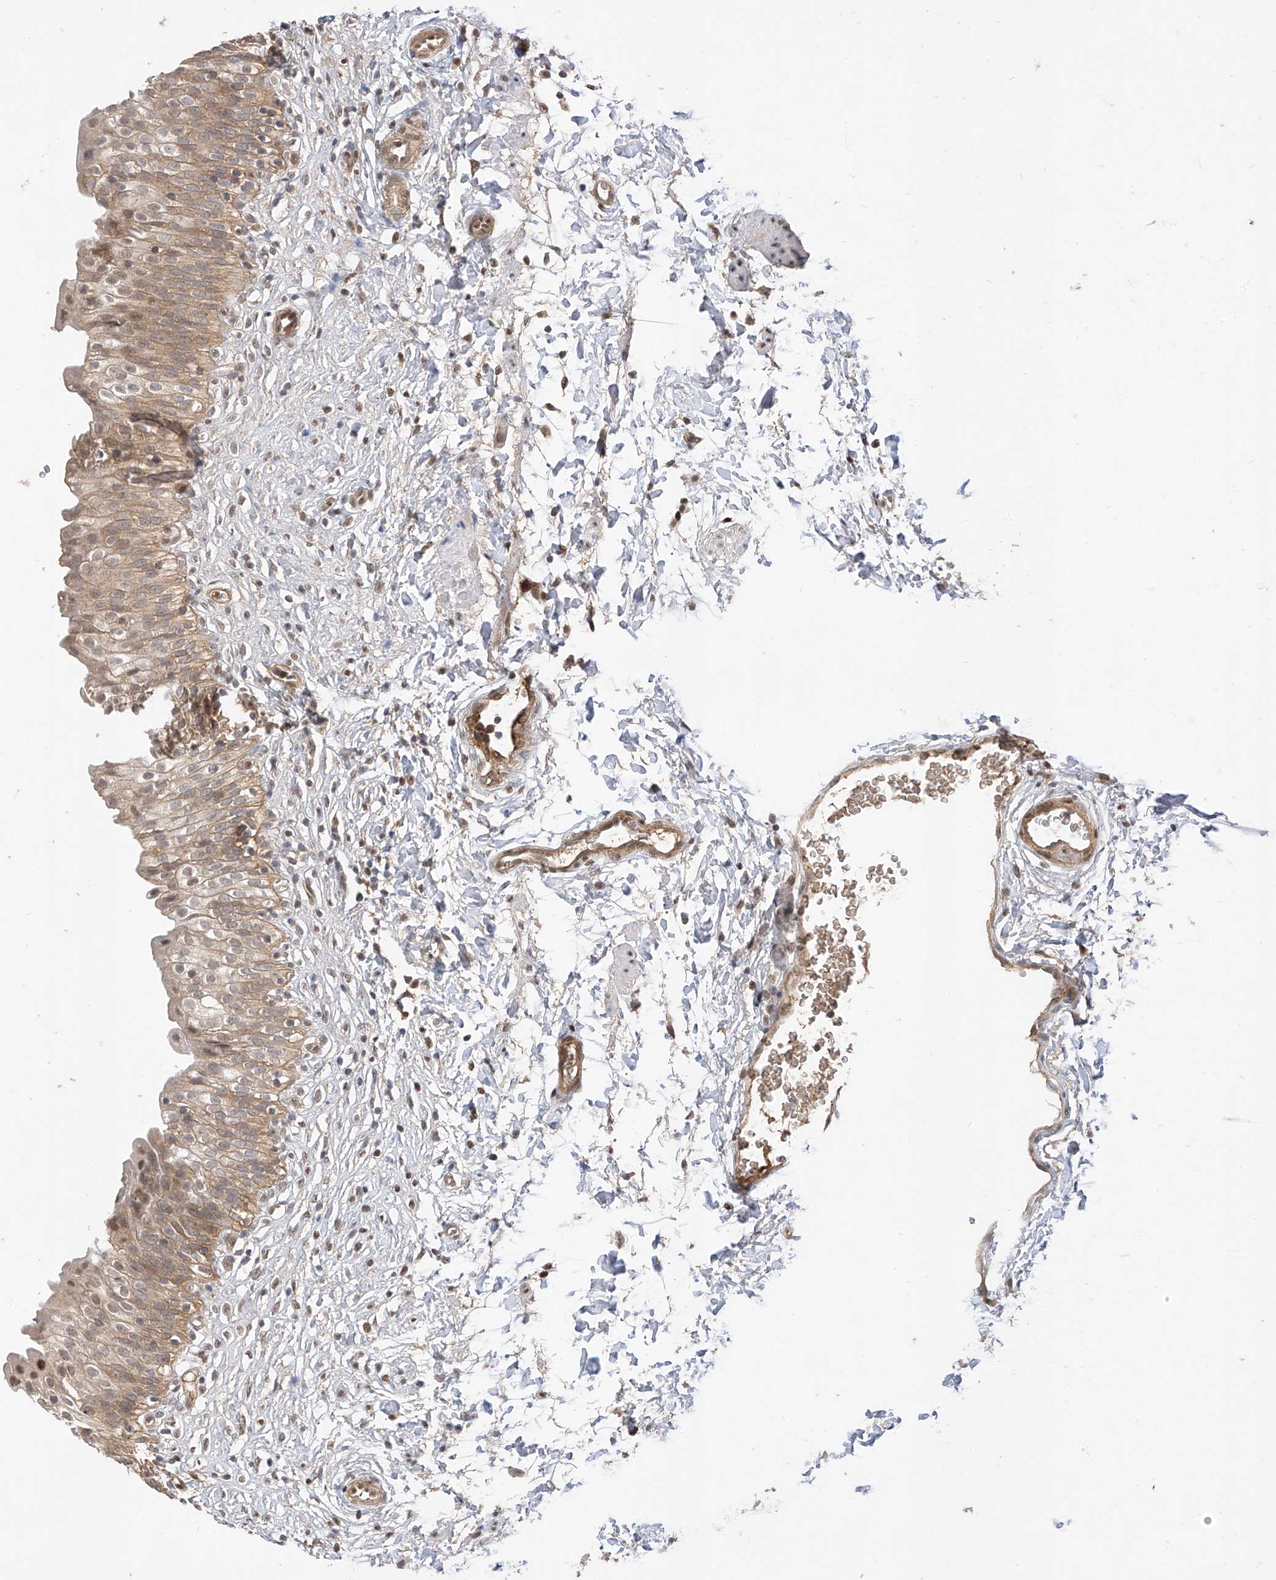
{"staining": {"intensity": "moderate", "quantity": "25%-75%", "location": "cytoplasmic/membranous,nuclear"}, "tissue": "urinary bladder", "cell_type": "Urothelial cells", "image_type": "normal", "snomed": [{"axis": "morphology", "description": "Normal tissue, NOS"}, {"axis": "topography", "description": "Urinary bladder"}], "caption": "The immunohistochemical stain highlights moderate cytoplasmic/membranous,nuclear positivity in urothelial cells of unremarkable urinary bladder.", "gene": "MRTFA", "patient": {"sex": "male", "age": 55}}